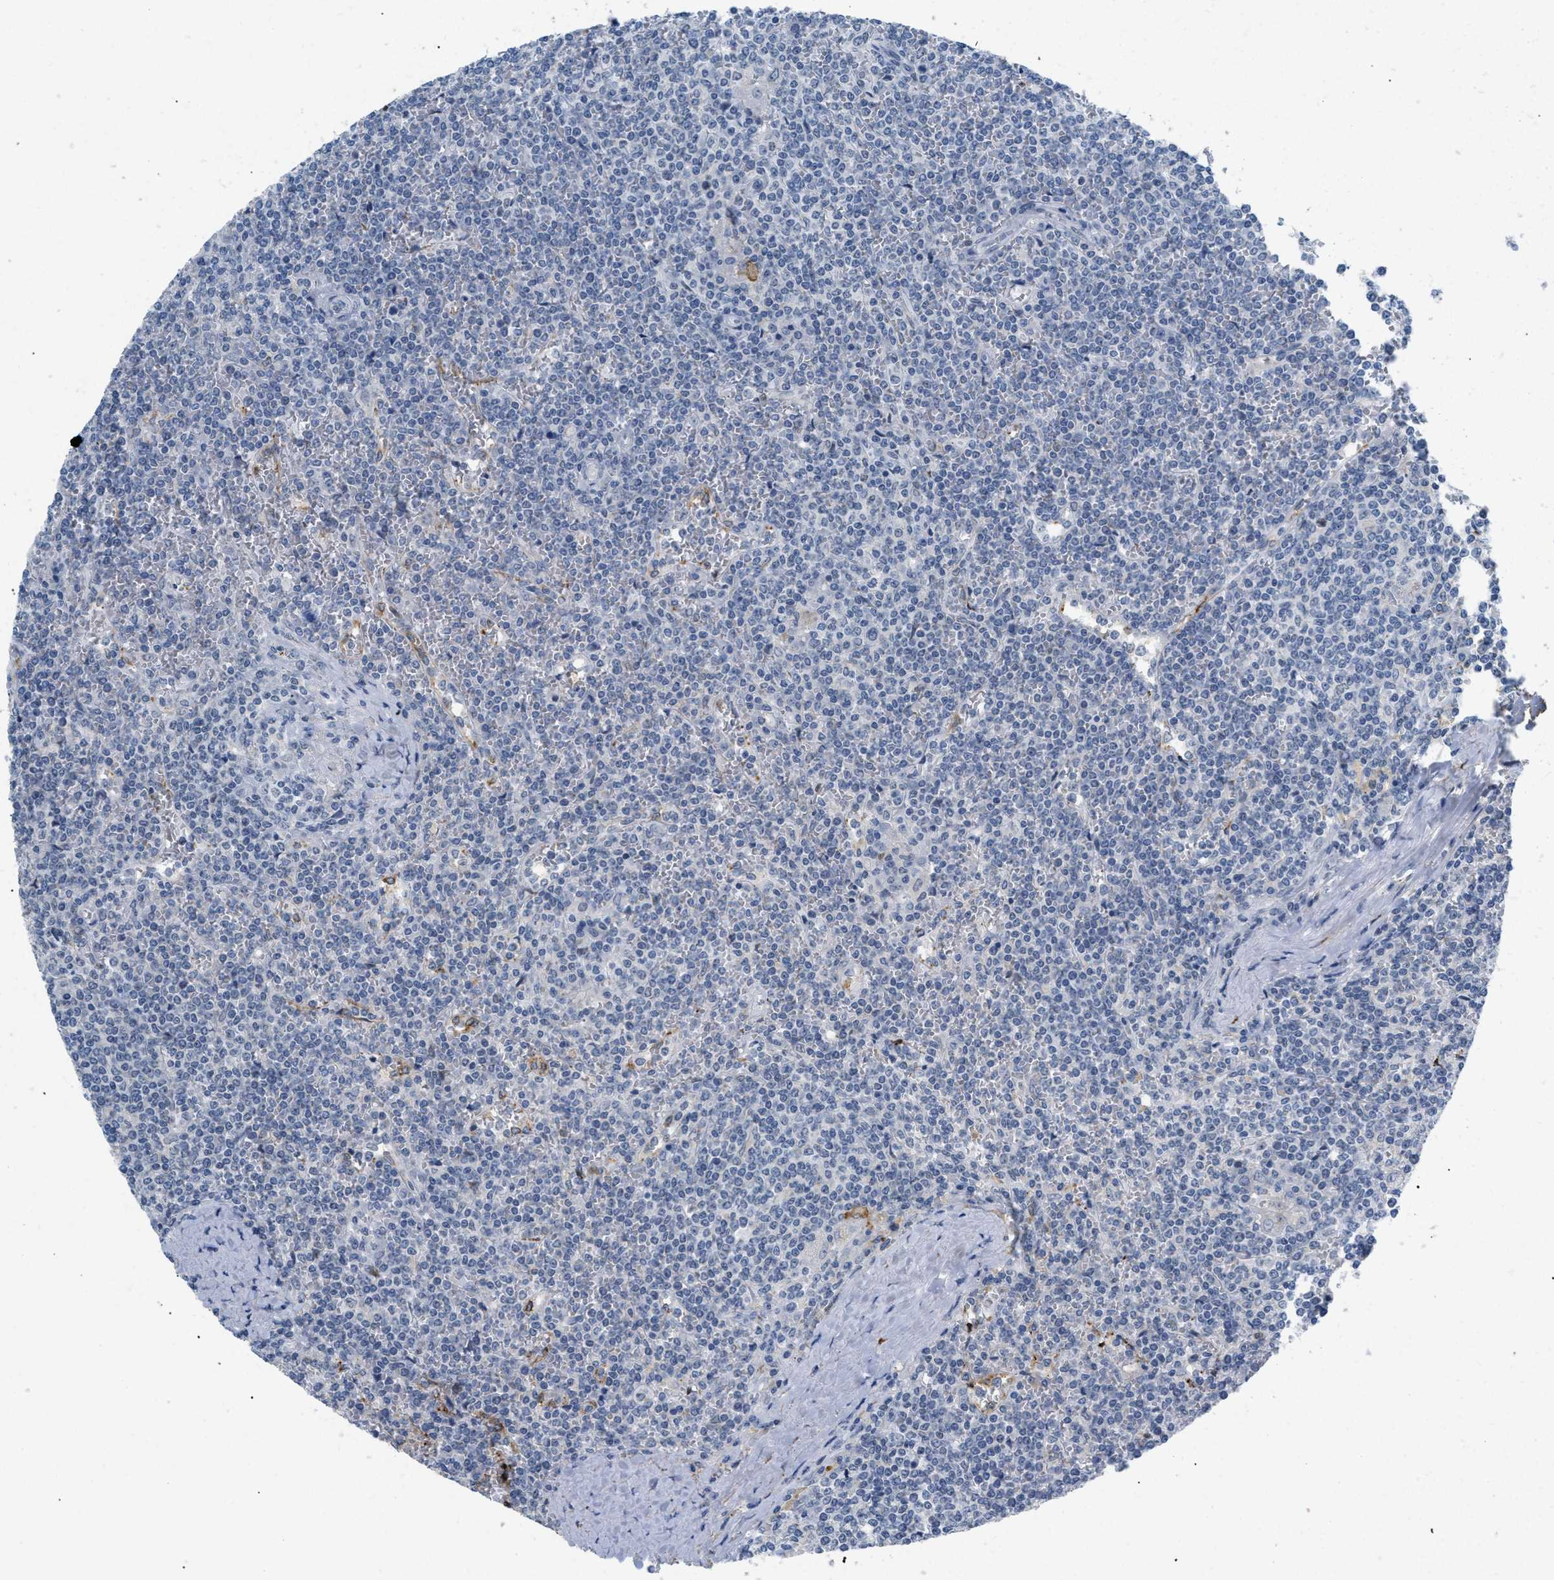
{"staining": {"intensity": "negative", "quantity": "none", "location": "none"}, "tissue": "lymphoma", "cell_type": "Tumor cells", "image_type": "cancer", "snomed": [{"axis": "morphology", "description": "Malignant lymphoma, non-Hodgkin's type, Low grade"}, {"axis": "topography", "description": "Spleen"}], "caption": "High power microscopy micrograph of an immunohistochemistry image of lymphoma, revealing no significant staining in tumor cells.", "gene": "TASOR", "patient": {"sex": "female", "age": 19}}